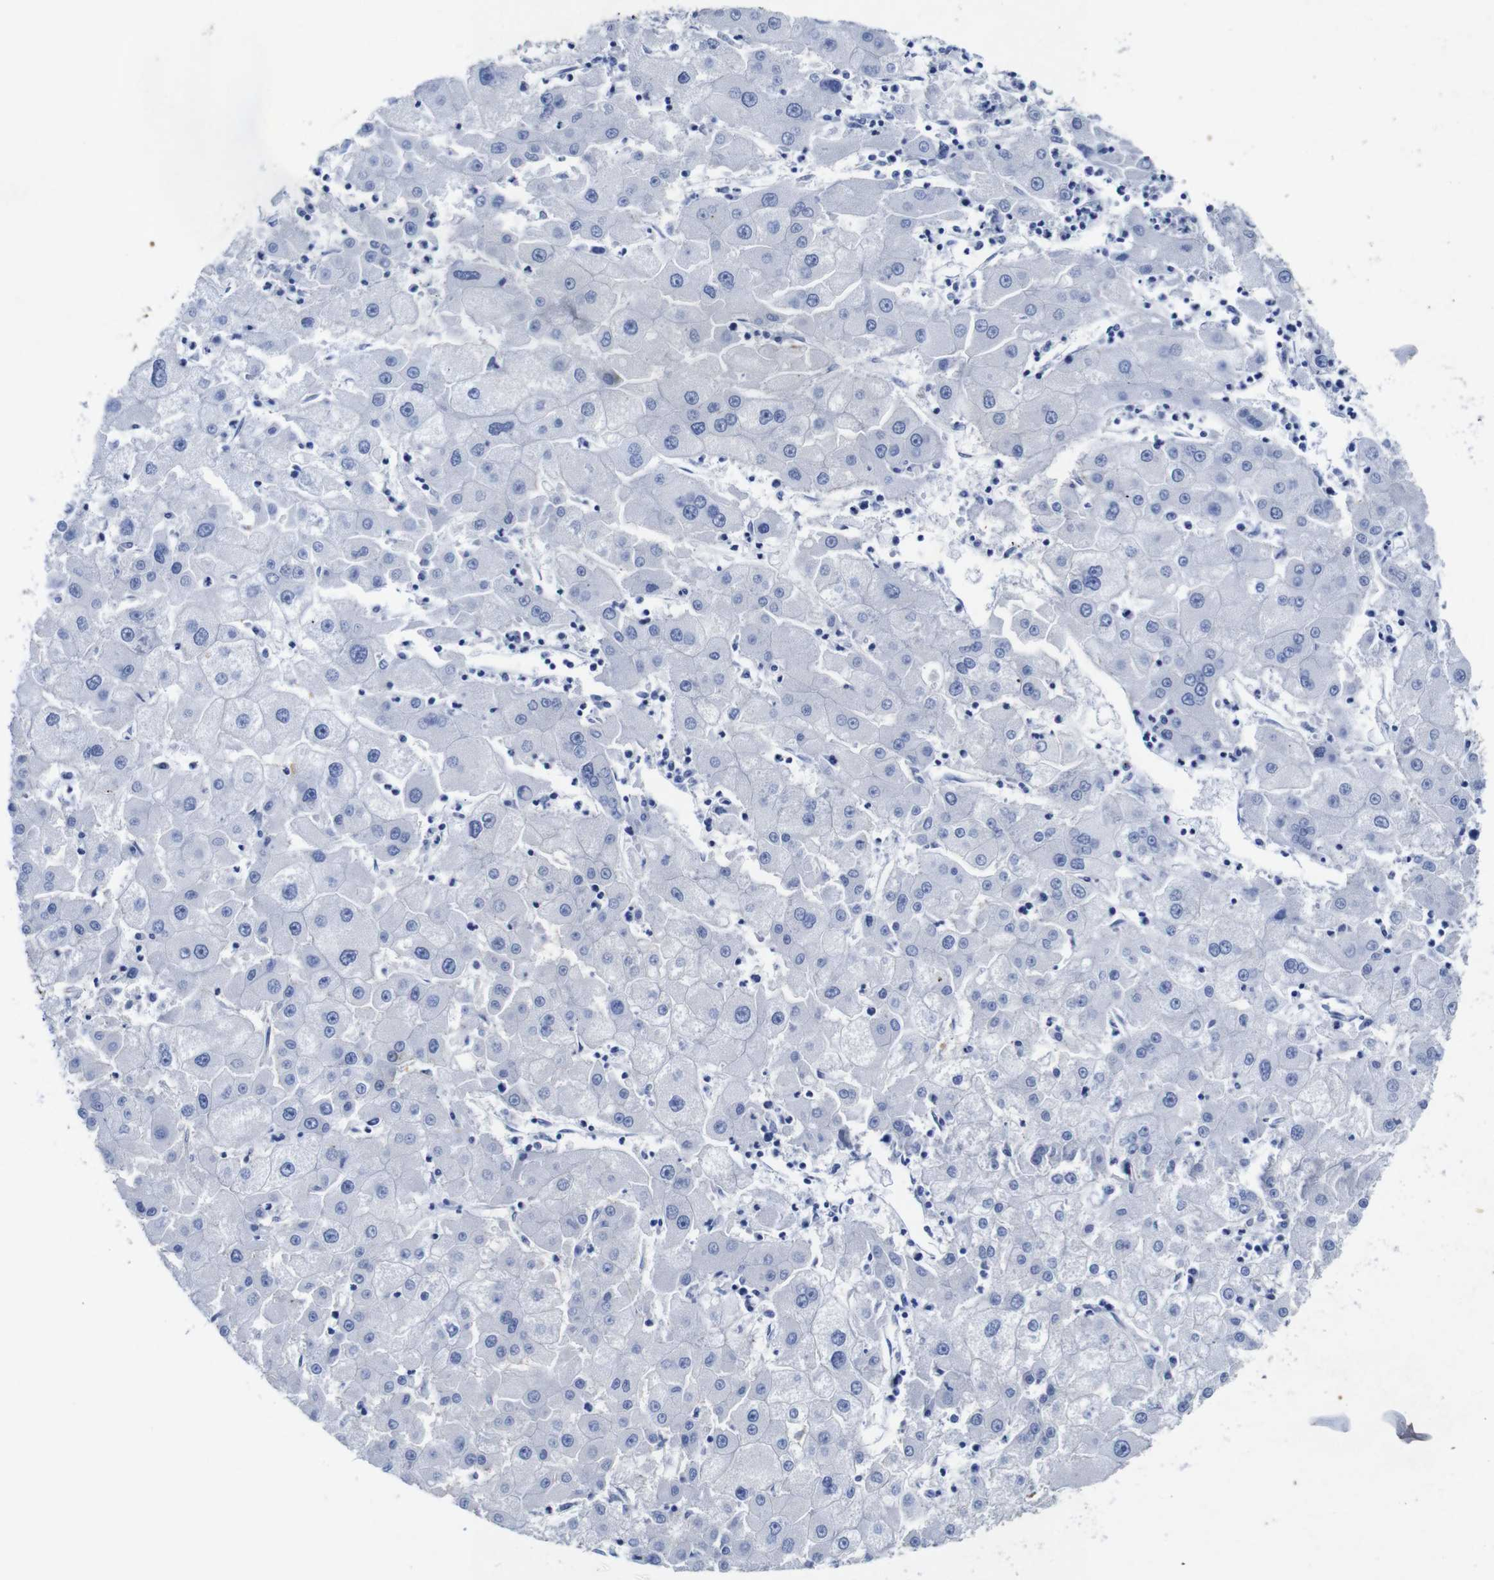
{"staining": {"intensity": "negative", "quantity": "none", "location": "none"}, "tissue": "liver cancer", "cell_type": "Tumor cells", "image_type": "cancer", "snomed": [{"axis": "morphology", "description": "Carcinoma, Hepatocellular, NOS"}, {"axis": "topography", "description": "Liver"}], "caption": "Immunohistochemistry (IHC) image of neoplastic tissue: liver hepatocellular carcinoma stained with DAB (3,3'-diaminobenzidine) shows no significant protein positivity in tumor cells.", "gene": "FOSL2", "patient": {"sex": "male", "age": 72}}